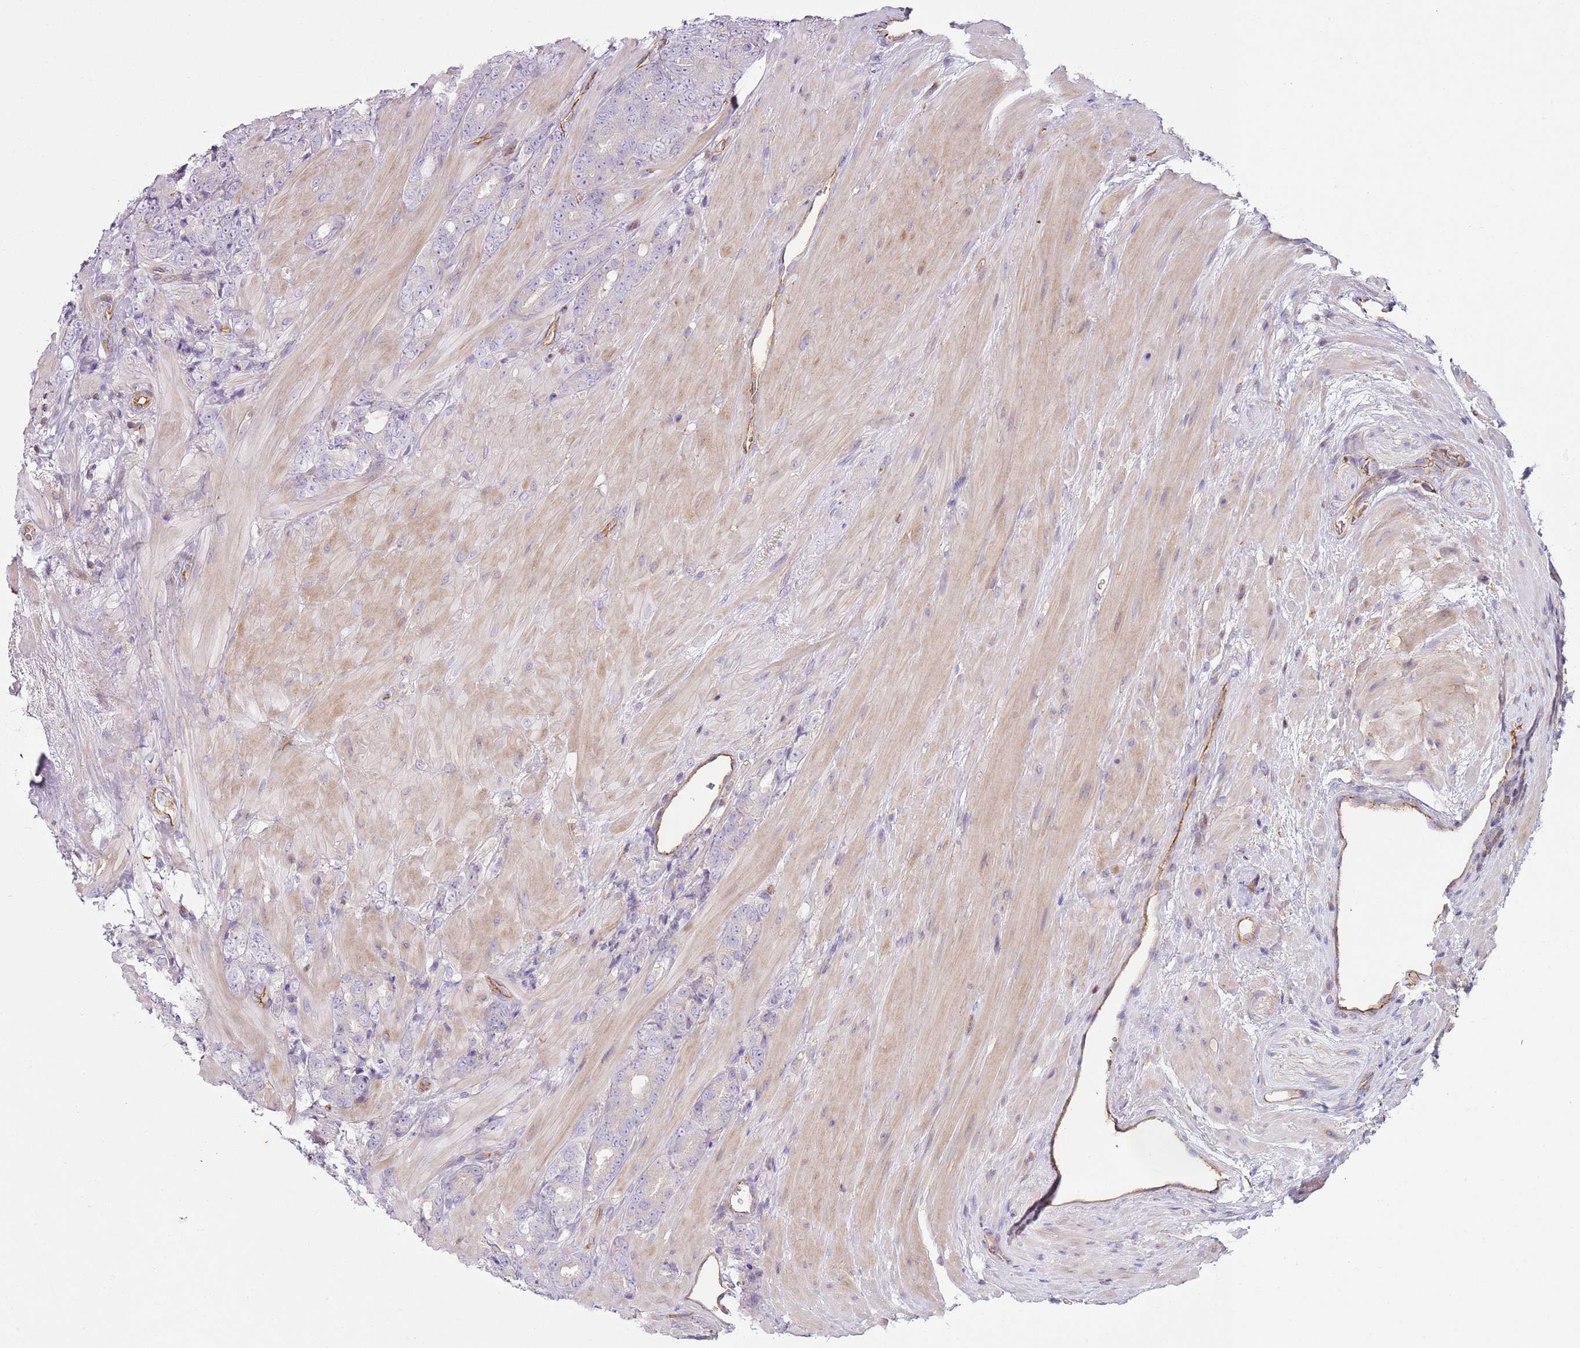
{"staining": {"intensity": "negative", "quantity": "none", "location": "none"}, "tissue": "prostate cancer", "cell_type": "Tumor cells", "image_type": "cancer", "snomed": [{"axis": "morphology", "description": "Adenocarcinoma, High grade"}, {"axis": "topography", "description": "Prostate"}], "caption": "Immunohistochemistry of human prostate cancer demonstrates no expression in tumor cells.", "gene": "GNAI3", "patient": {"sex": "male", "age": 62}}